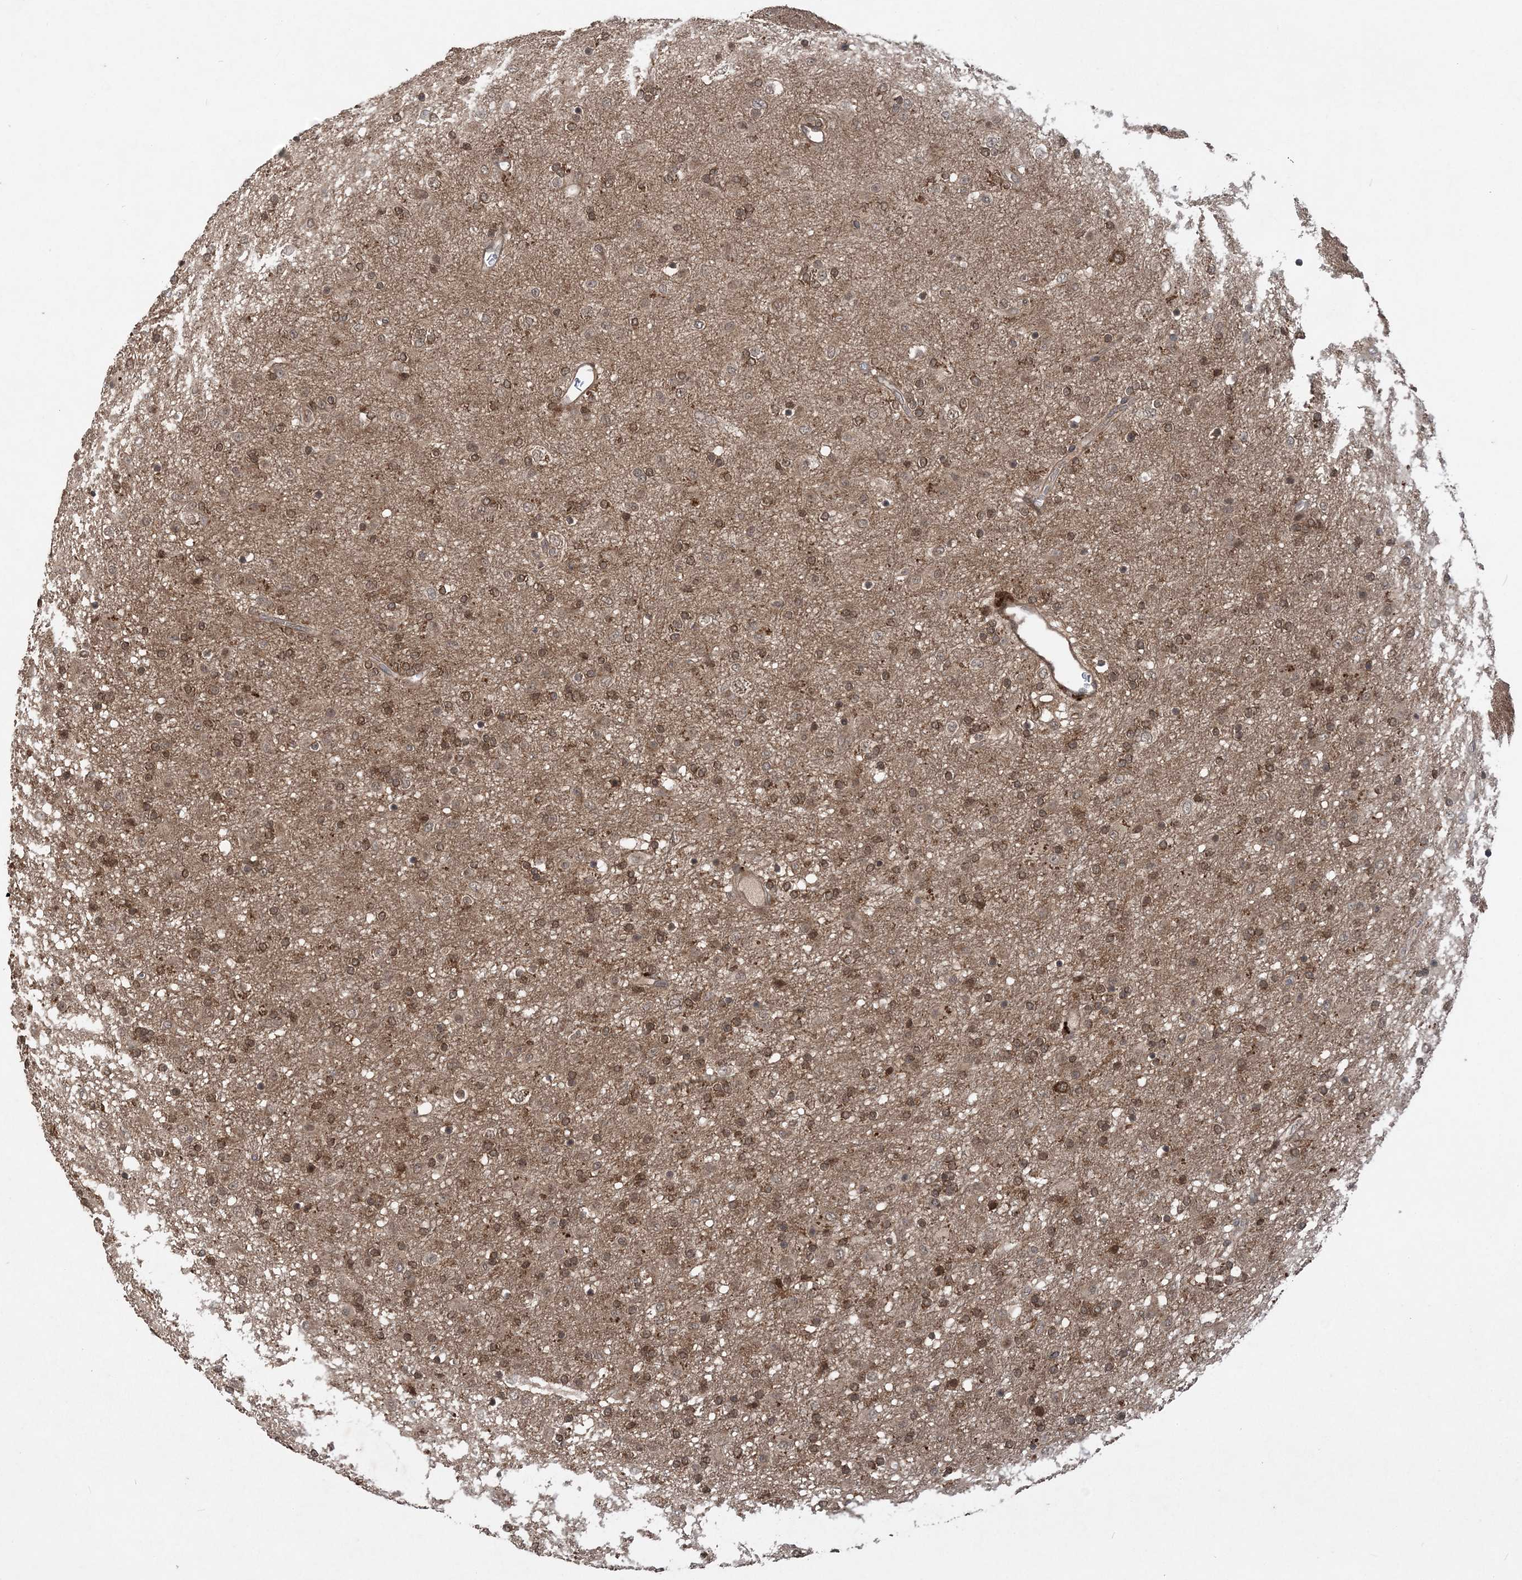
{"staining": {"intensity": "moderate", "quantity": ">75%", "location": "cytoplasmic/membranous,nuclear"}, "tissue": "glioma", "cell_type": "Tumor cells", "image_type": "cancer", "snomed": [{"axis": "morphology", "description": "Glioma, malignant, Low grade"}, {"axis": "topography", "description": "Brain"}], "caption": "Protein analysis of malignant glioma (low-grade) tissue reveals moderate cytoplasmic/membranous and nuclear positivity in about >75% of tumor cells. The protein of interest is stained brown, and the nuclei are stained in blue (DAB (3,3'-diaminobenzidine) IHC with brightfield microscopy, high magnification).", "gene": "LACC1", "patient": {"sex": "male", "age": 65}}